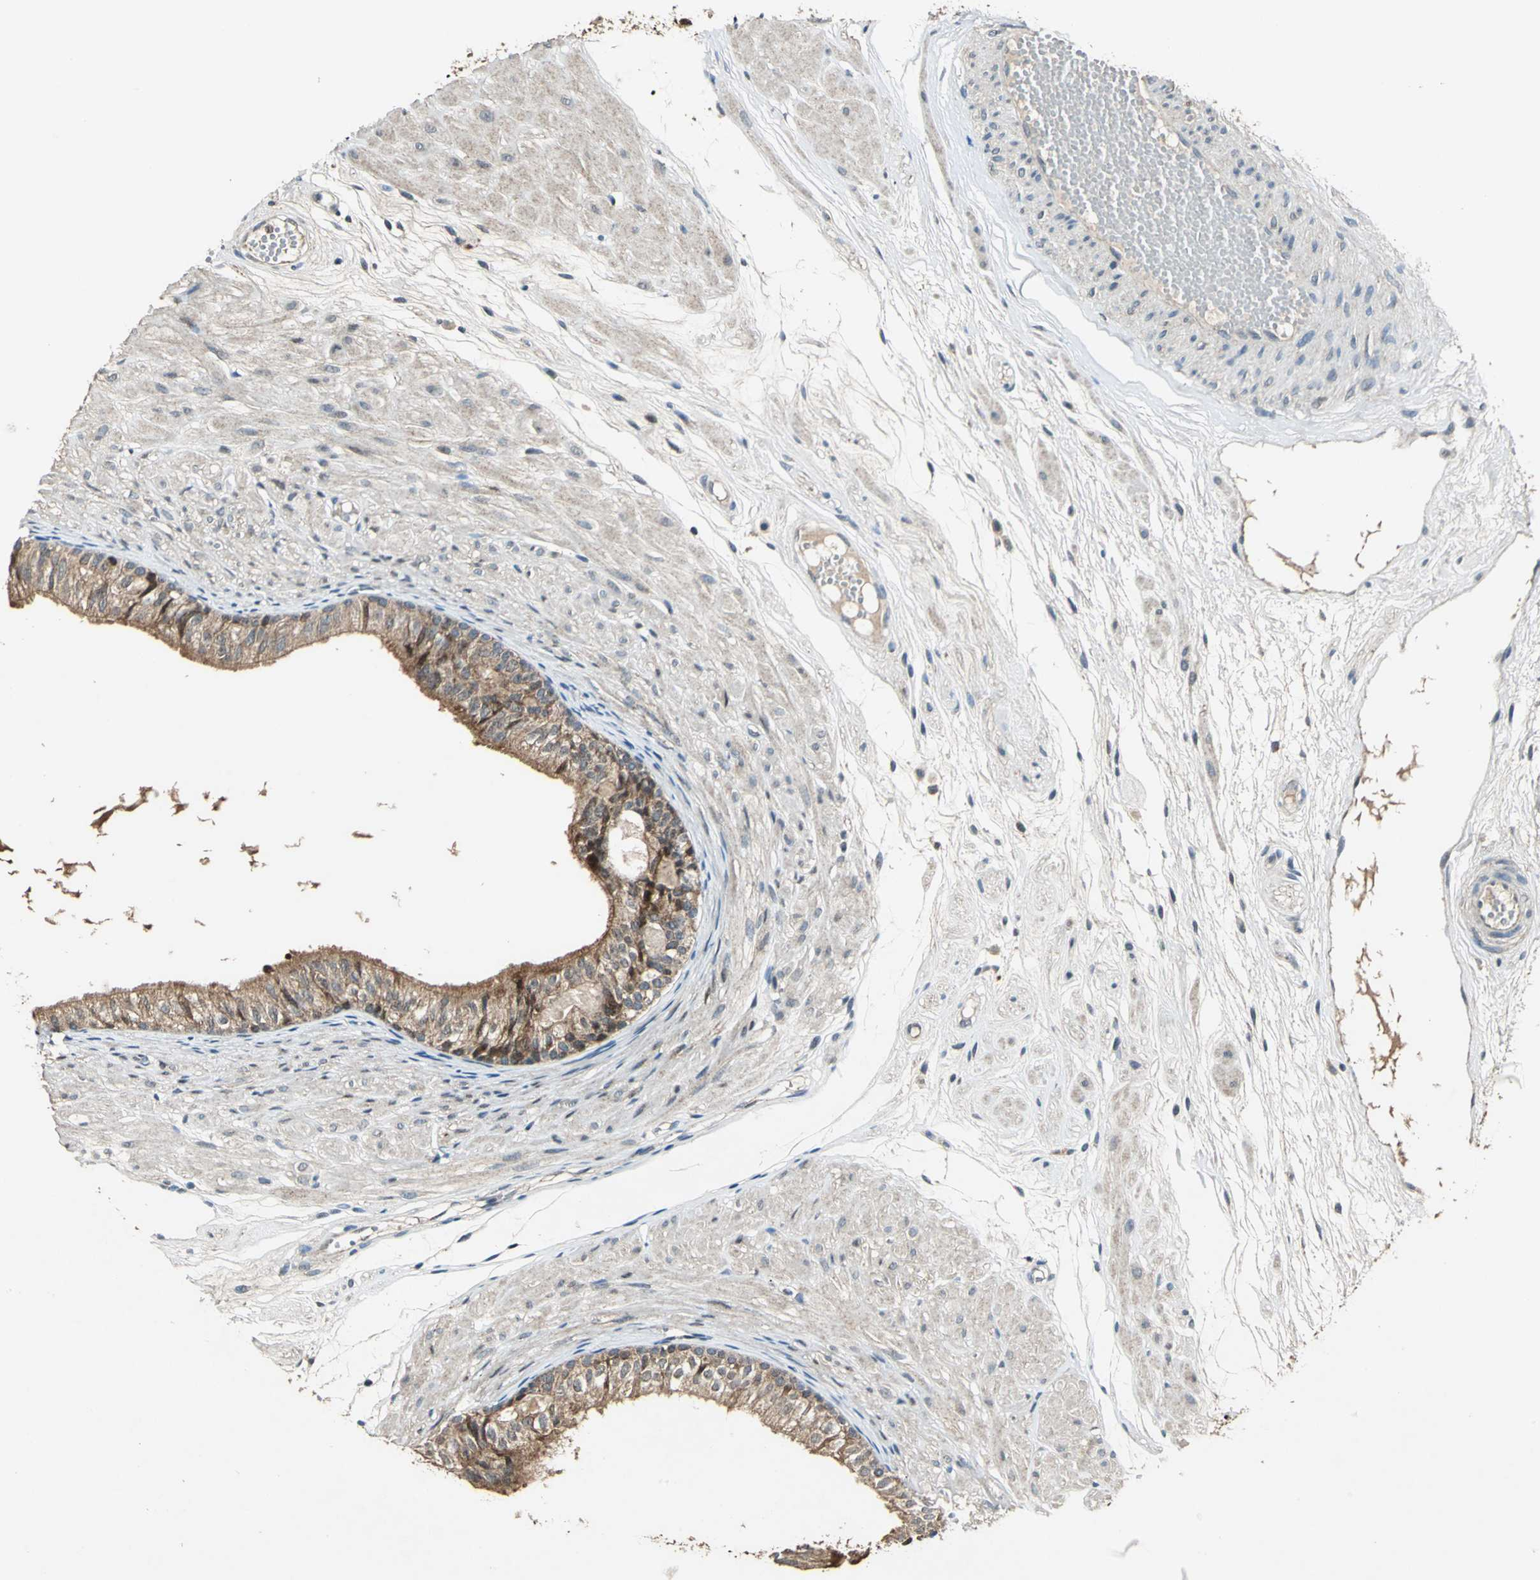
{"staining": {"intensity": "moderate", "quantity": ">75%", "location": "cytoplasmic/membranous"}, "tissue": "epididymis", "cell_type": "Glandular cells", "image_type": "normal", "snomed": [{"axis": "morphology", "description": "Normal tissue, NOS"}, {"axis": "morphology", "description": "Atrophy, NOS"}, {"axis": "topography", "description": "Testis"}, {"axis": "topography", "description": "Epididymis"}], "caption": "This image displays immunohistochemistry (IHC) staining of benign epididymis, with medium moderate cytoplasmic/membranous expression in approximately >75% of glandular cells.", "gene": "AHSA1", "patient": {"sex": "male", "age": 18}}